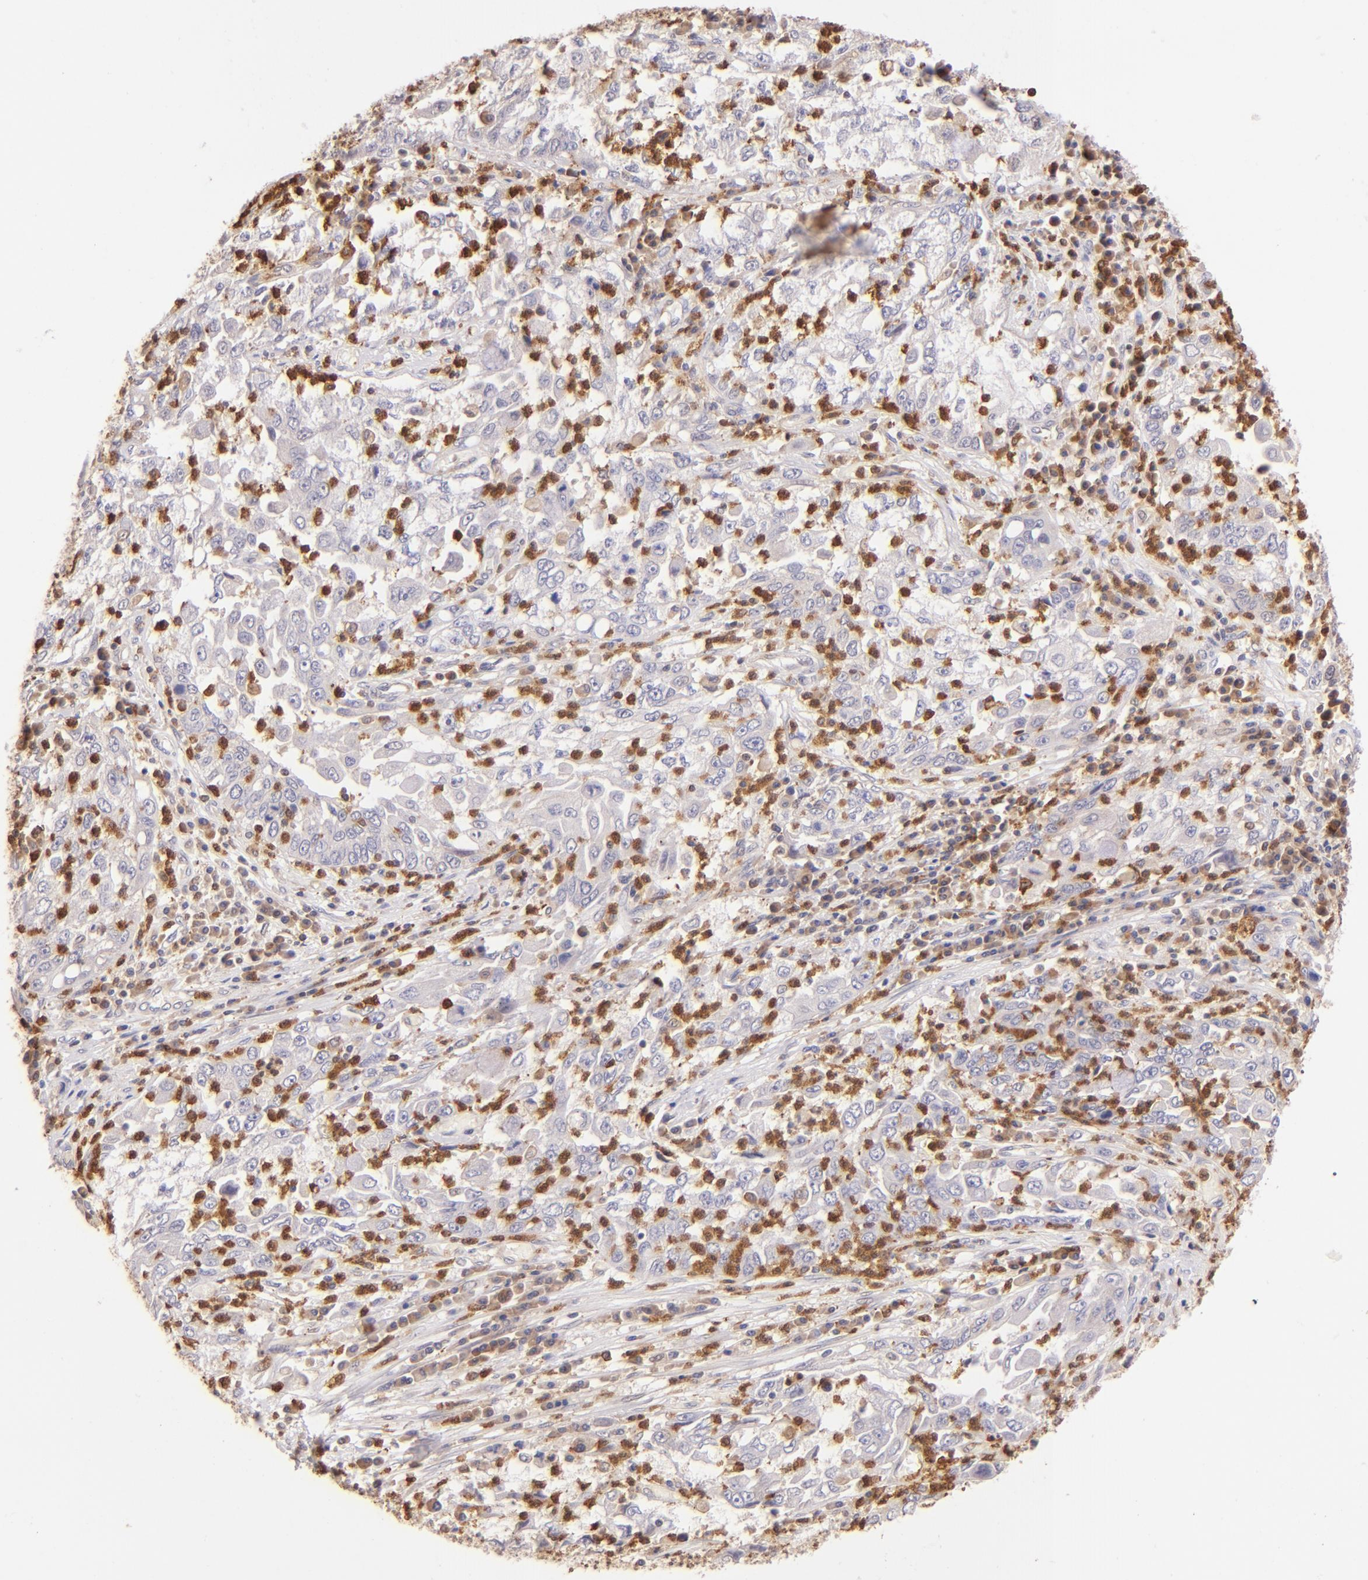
{"staining": {"intensity": "negative", "quantity": "none", "location": "none"}, "tissue": "cervical cancer", "cell_type": "Tumor cells", "image_type": "cancer", "snomed": [{"axis": "morphology", "description": "Squamous cell carcinoma, NOS"}, {"axis": "topography", "description": "Cervix"}], "caption": "Tumor cells are negative for brown protein staining in cervical cancer (squamous cell carcinoma).", "gene": "BTK", "patient": {"sex": "female", "age": 36}}